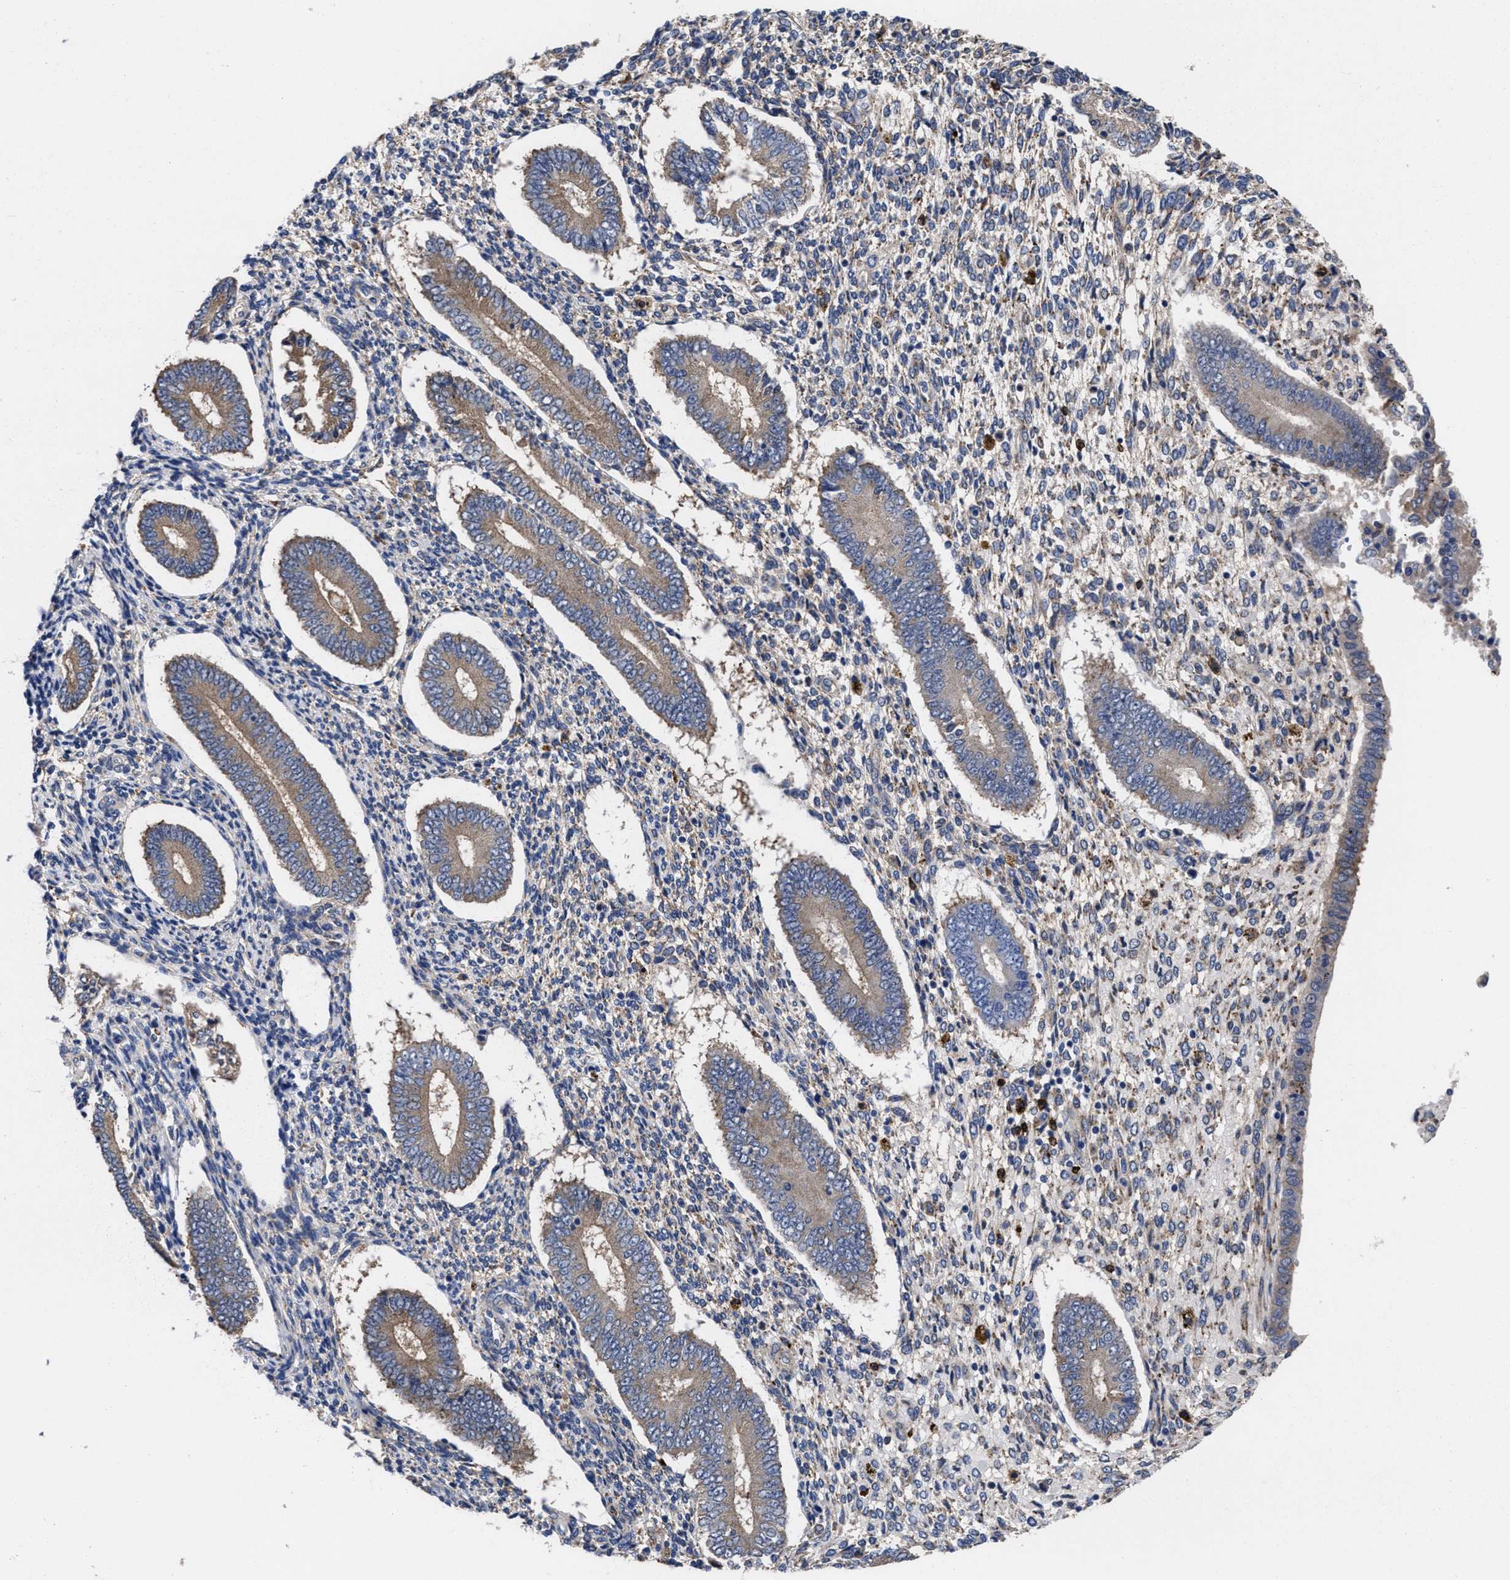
{"staining": {"intensity": "weak", "quantity": "25%-75%", "location": "cytoplasmic/membranous"}, "tissue": "endometrium", "cell_type": "Cells in endometrial stroma", "image_type": "normal", "snomed": [{"axis": "morphology", "description": "Normal tissue, NOS"}, {"axis": "topography", "description": "Endometrium"}], "caption": "Protein expression by immunohistochemistry exhibits weak cytoplasmic/membranous staining in approximately 25%-75% of cells in endometrial stroma in benign endometrium. (Brightfield microscopy of DAB IHC at high magnification).", "gene": "TXNDC17", "patient": {"sex": "female", "age": 42}}